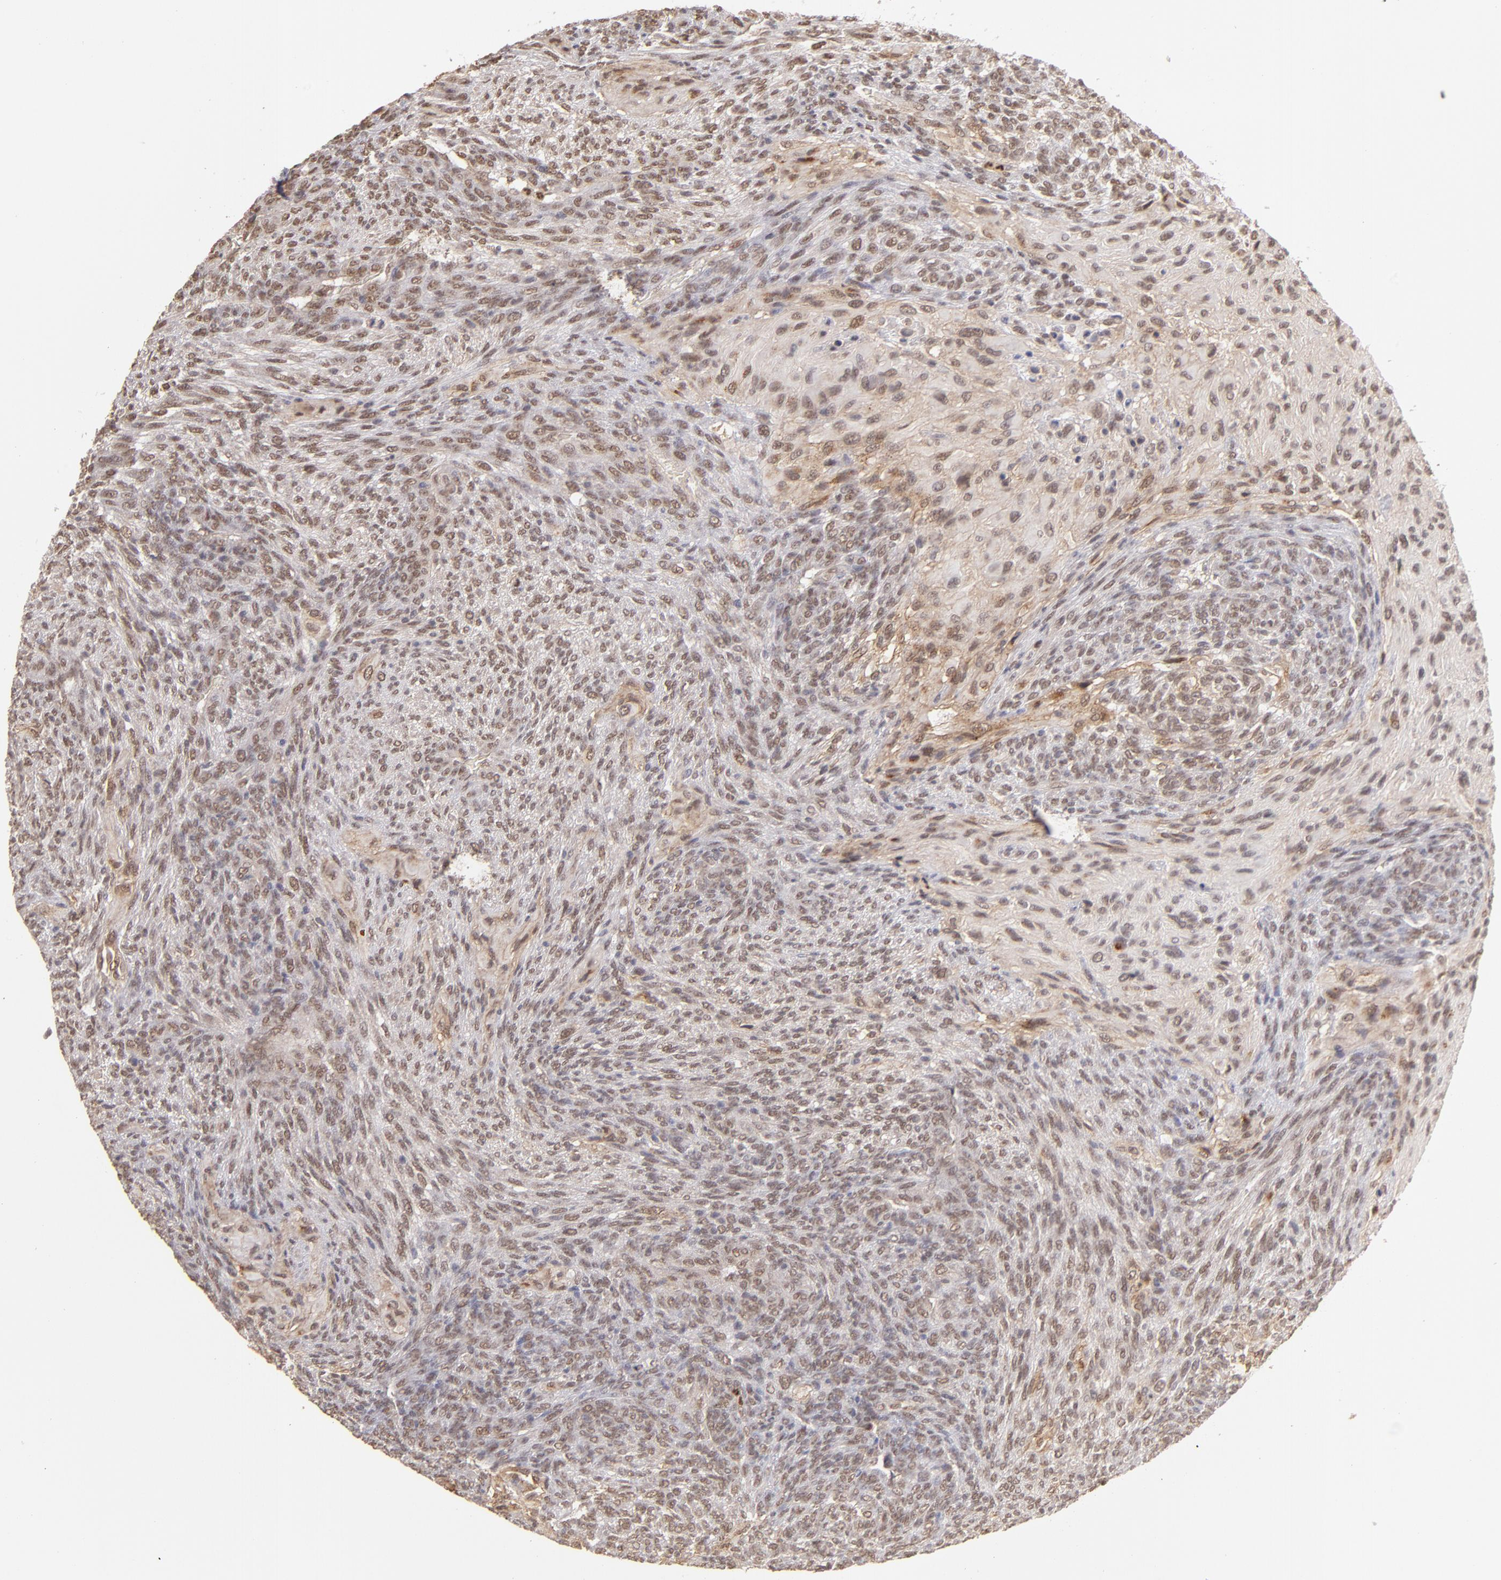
{"staining": {"intensity": "moderate", "quantity": ">75%", "location": "nuclear"}, "tissue": "glioma", "cell_type": "Tumor cells", "image_type": "cancer", "snomed": [{"axis": "morphology", "description": "Glioma, malignant, High grade"}, {"axis": "topography", "description": "Cerebral cortex"}], "caption": "Human malignant high-grade glioma stained for a protein (brown) shows moderate nuclear positive staining in about >75% of tumor cells.", "gene": "NFE2", "patient": {"sex": "female", "age": 55}}